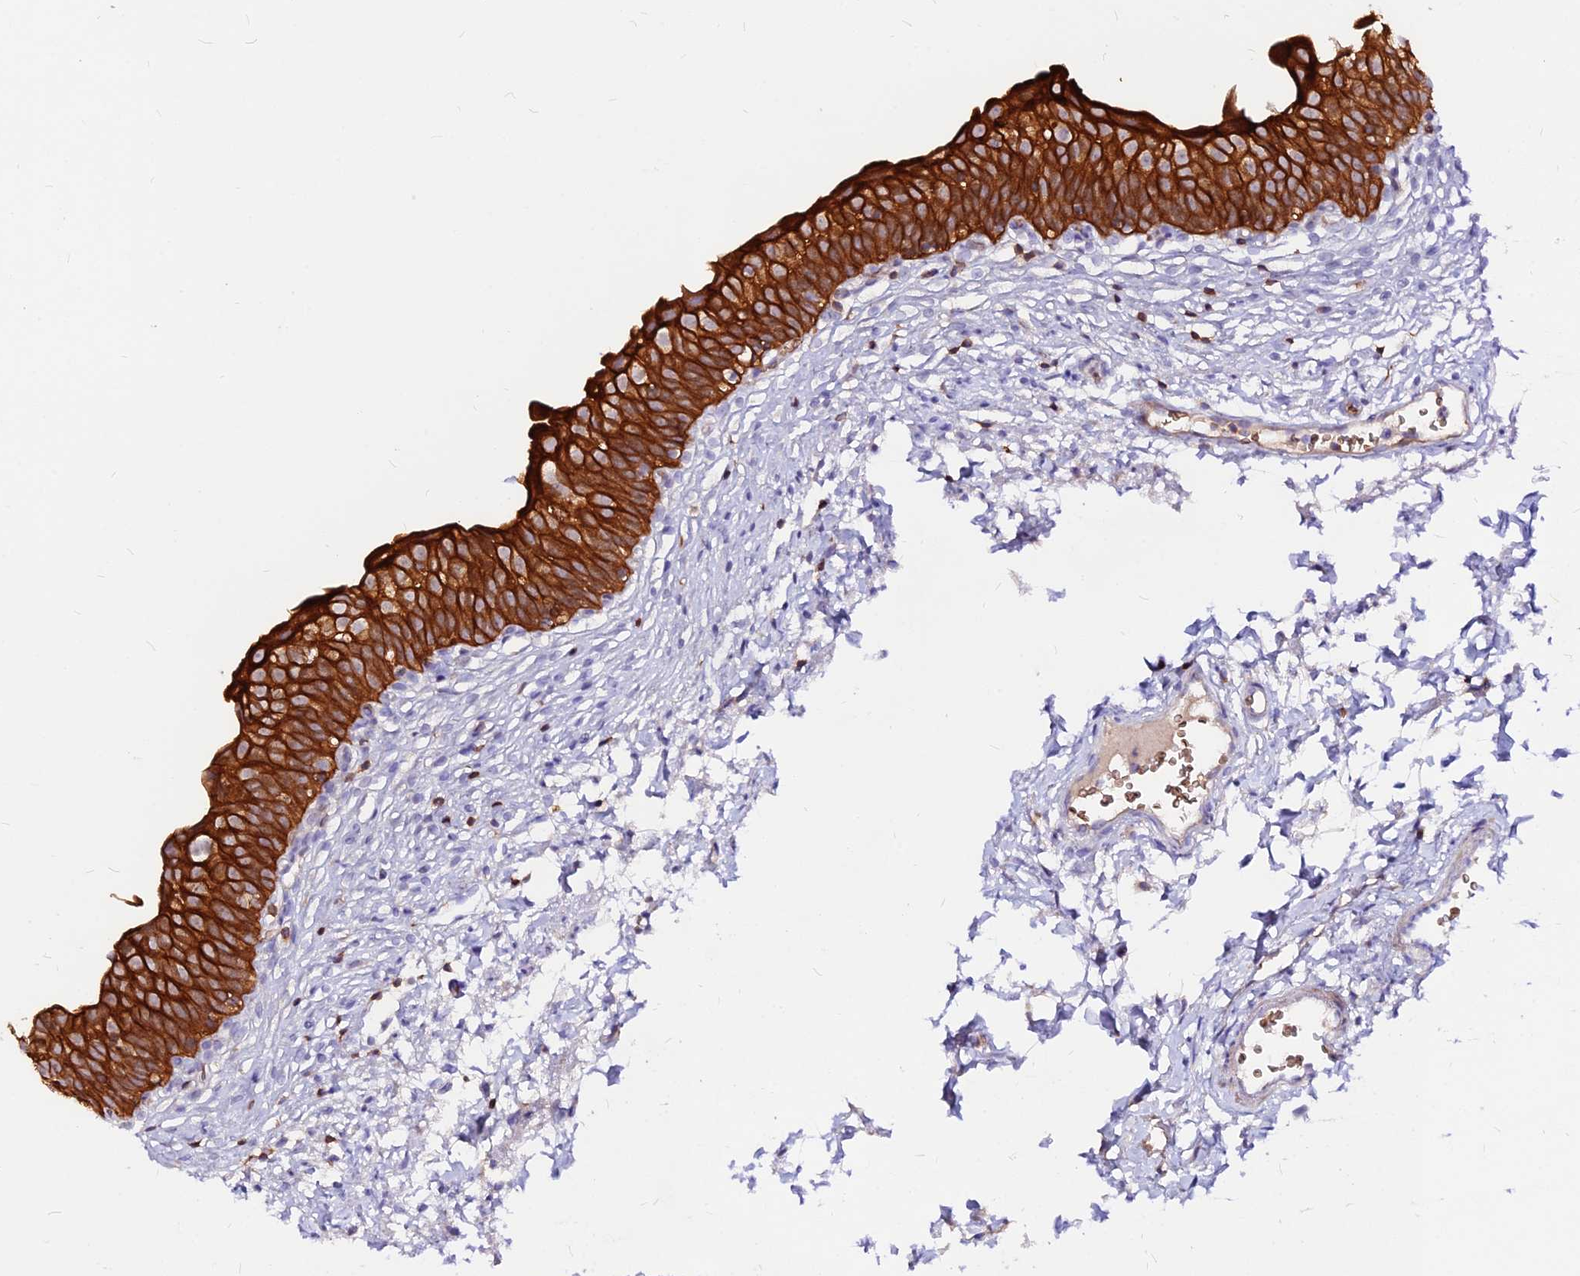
{"staining": {"intensity": "strong", "quantity": ">75%", "location": "cytoplasmic/membranous"}, "tissue": "urinary bladder", "cell_type": "Urothelial cells", "image_type": "normal", "snomed": [{"axis": "morphology", "description": "Normal tissue, NOS"}, {"axis": "topography", "description": "Urinary bladder"}], "caption": "Protein staining of benign urinary bladder demonstrates strong cytoplasmic/membranous expression in about >75% of urothelial cells.", "gene": "DENND2D", "patient": {"sex": "male", "age": 55}}